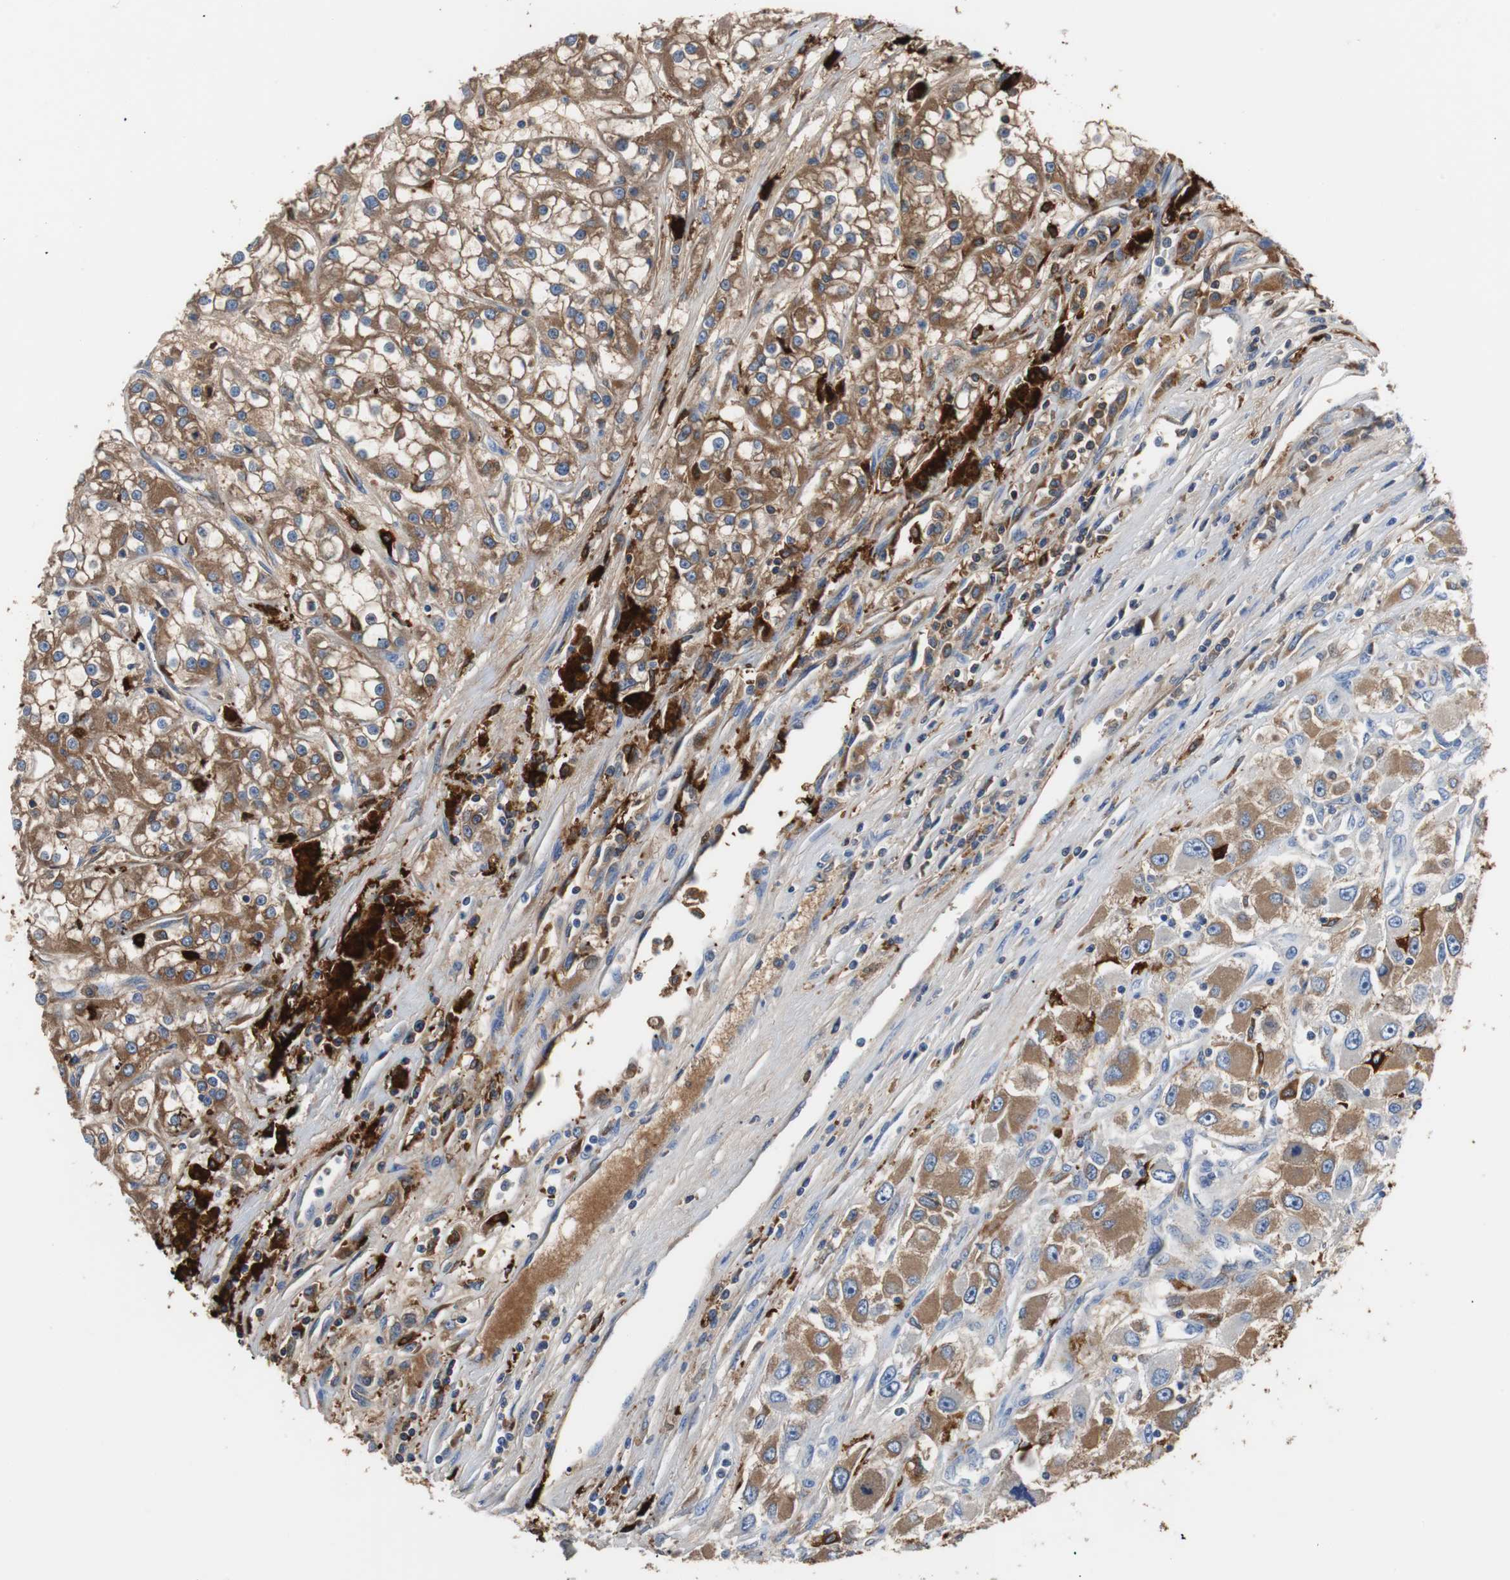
{"staining": {"intensity": "moderate", "quantity": ">75%", "location": "cytoplasmic/membranous"}, "tissue": "renal cancer", "cell_type": "Tumor cells", "image_type": "cancer", "snomed": [{"axis": "morphology", "description": "Adenocarcinoma, NOS"}, {"axis": "topography", "description": "Kidney"}], "caption": "The immunohistochemical stain highlights moderate cytoplasmic/membranous staining in tumor cells of renal cancer tissue.", "gene": "PI15", "patient": {"sex": "female", "age": 52}}